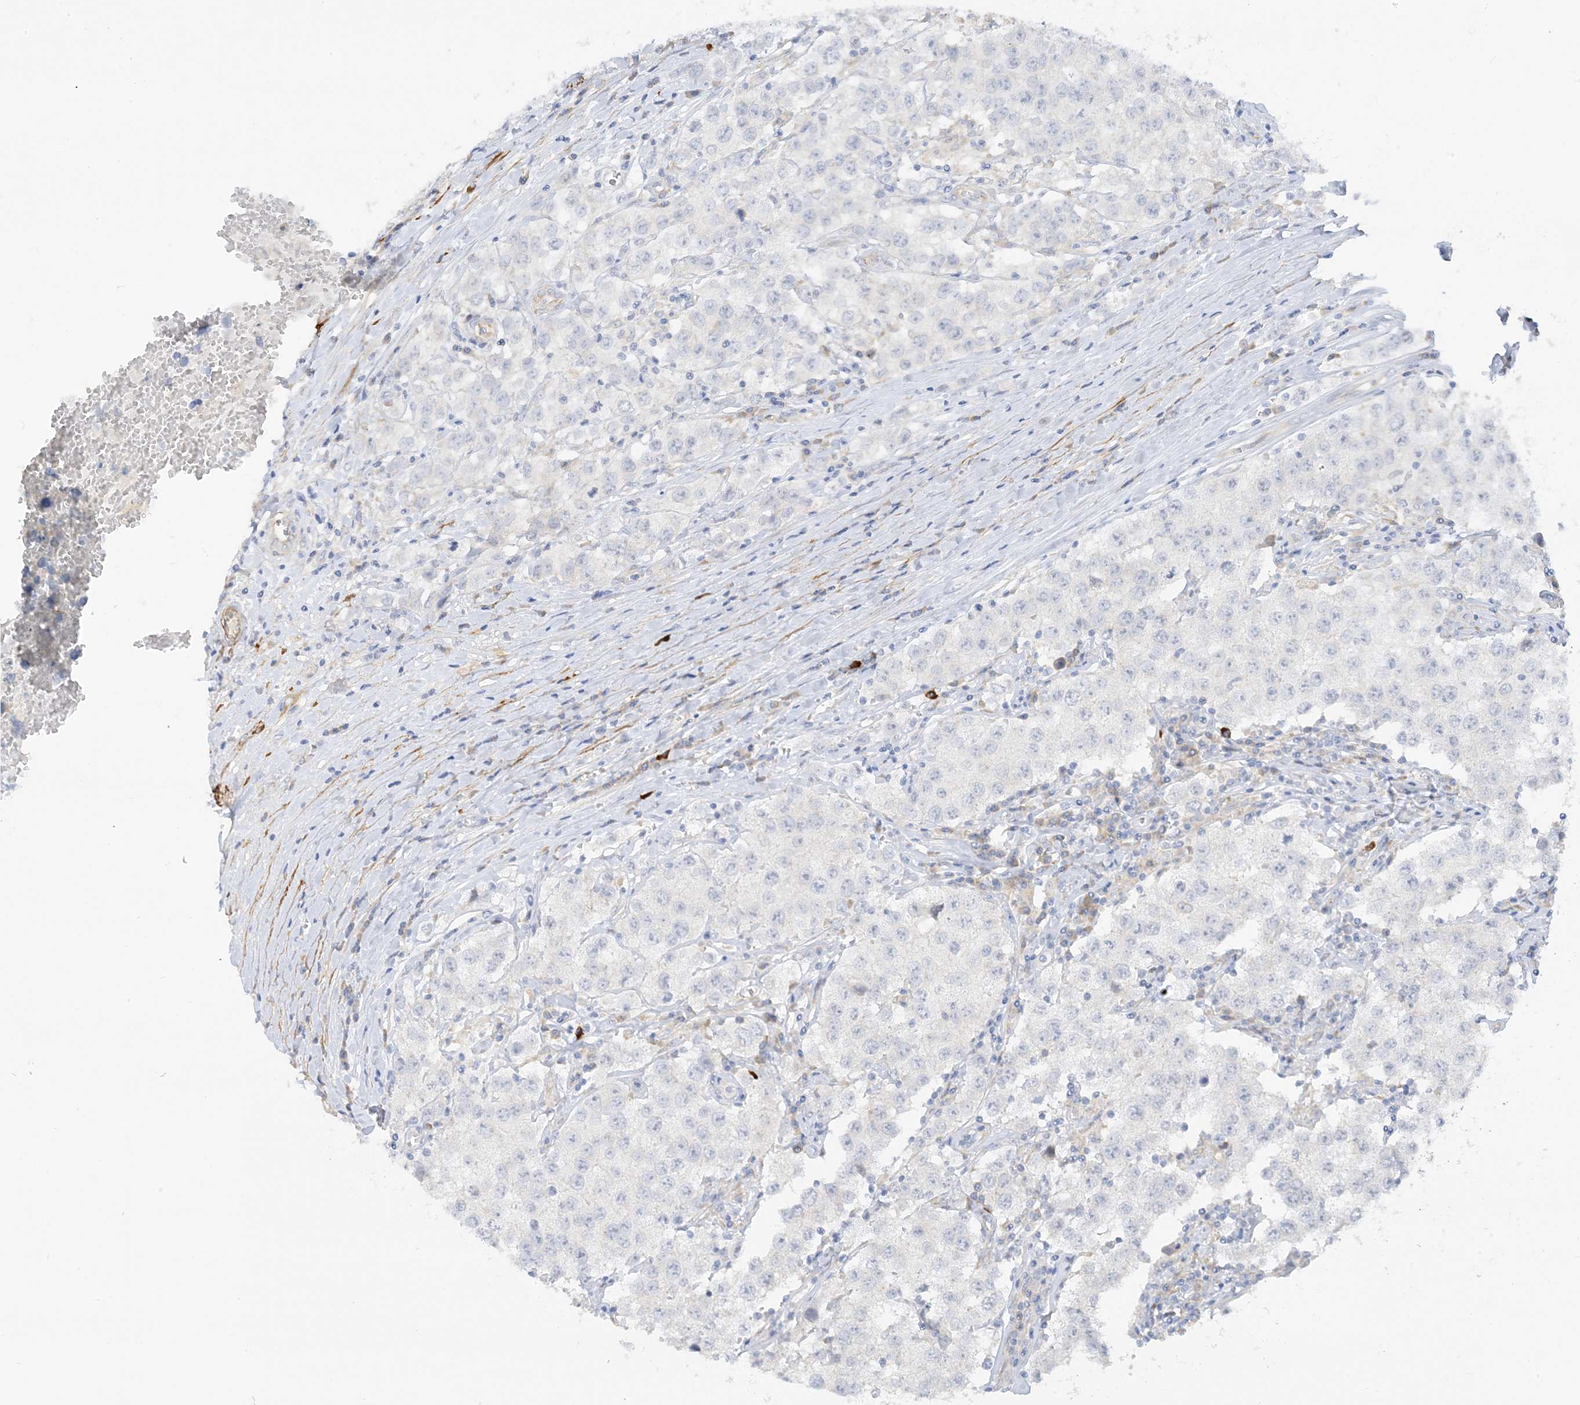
{"staining": {"intensity": "negative", "quantity": "none", "location": "none"}, "tissue": "testis cancer", "cell_type": "Tumor cells", "image_type": "cancer", "snomed": [{"axis": "morphology", "description": "Seminoma, NOS"}, {"axis": "morphology", "description": "Carcinoma, Embryonal, NOS"}, {"axis": "topography", "description": "Testis"}], "caption": "There is no significant staining in tumor cells of testis cancer.", "gene": "THADA", "patient": {"sex": "male", "age": 43}}